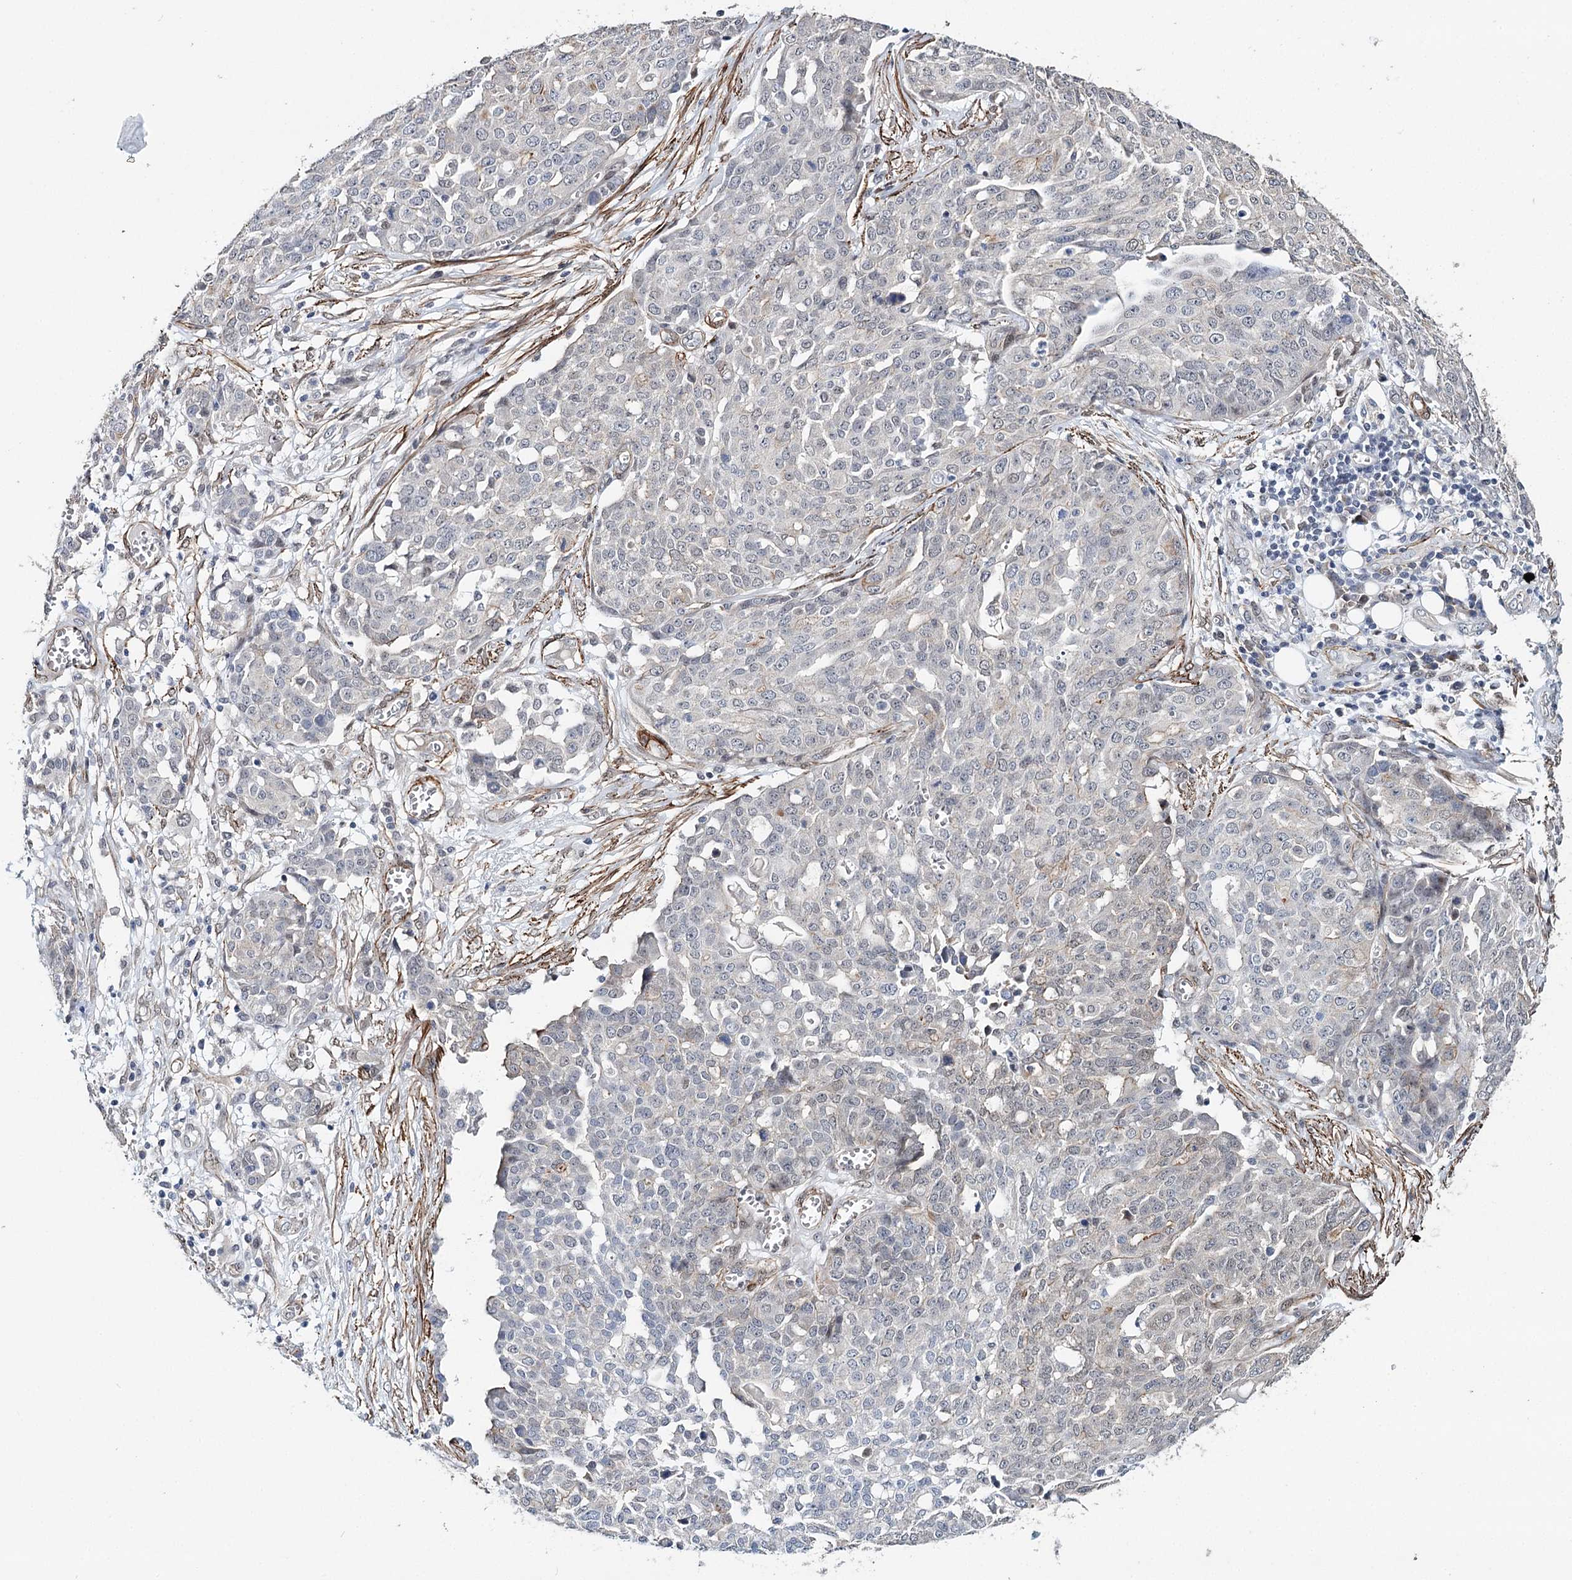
{"staining": {"intensity": "negative", "quantity": "none", "location": "none"}, "tissue": "ovarian cancer", "cell_type": "Tumor cells", "image_type": "cancer", "snomed": [{"axis": "morphology", "description": "Cystadenocarcinoma, serous, NOS"}, {"axis": "topography", "description": "Soft tissue"}, {"axis": "topography", "description": "Ovary"}], "caption": "Tumor cells show no significant protein staining in ovarian cancer (serous cystadenocarcinoma).", "gene": "CFAP46", "patient": {"sex": "female", "age": 57}}